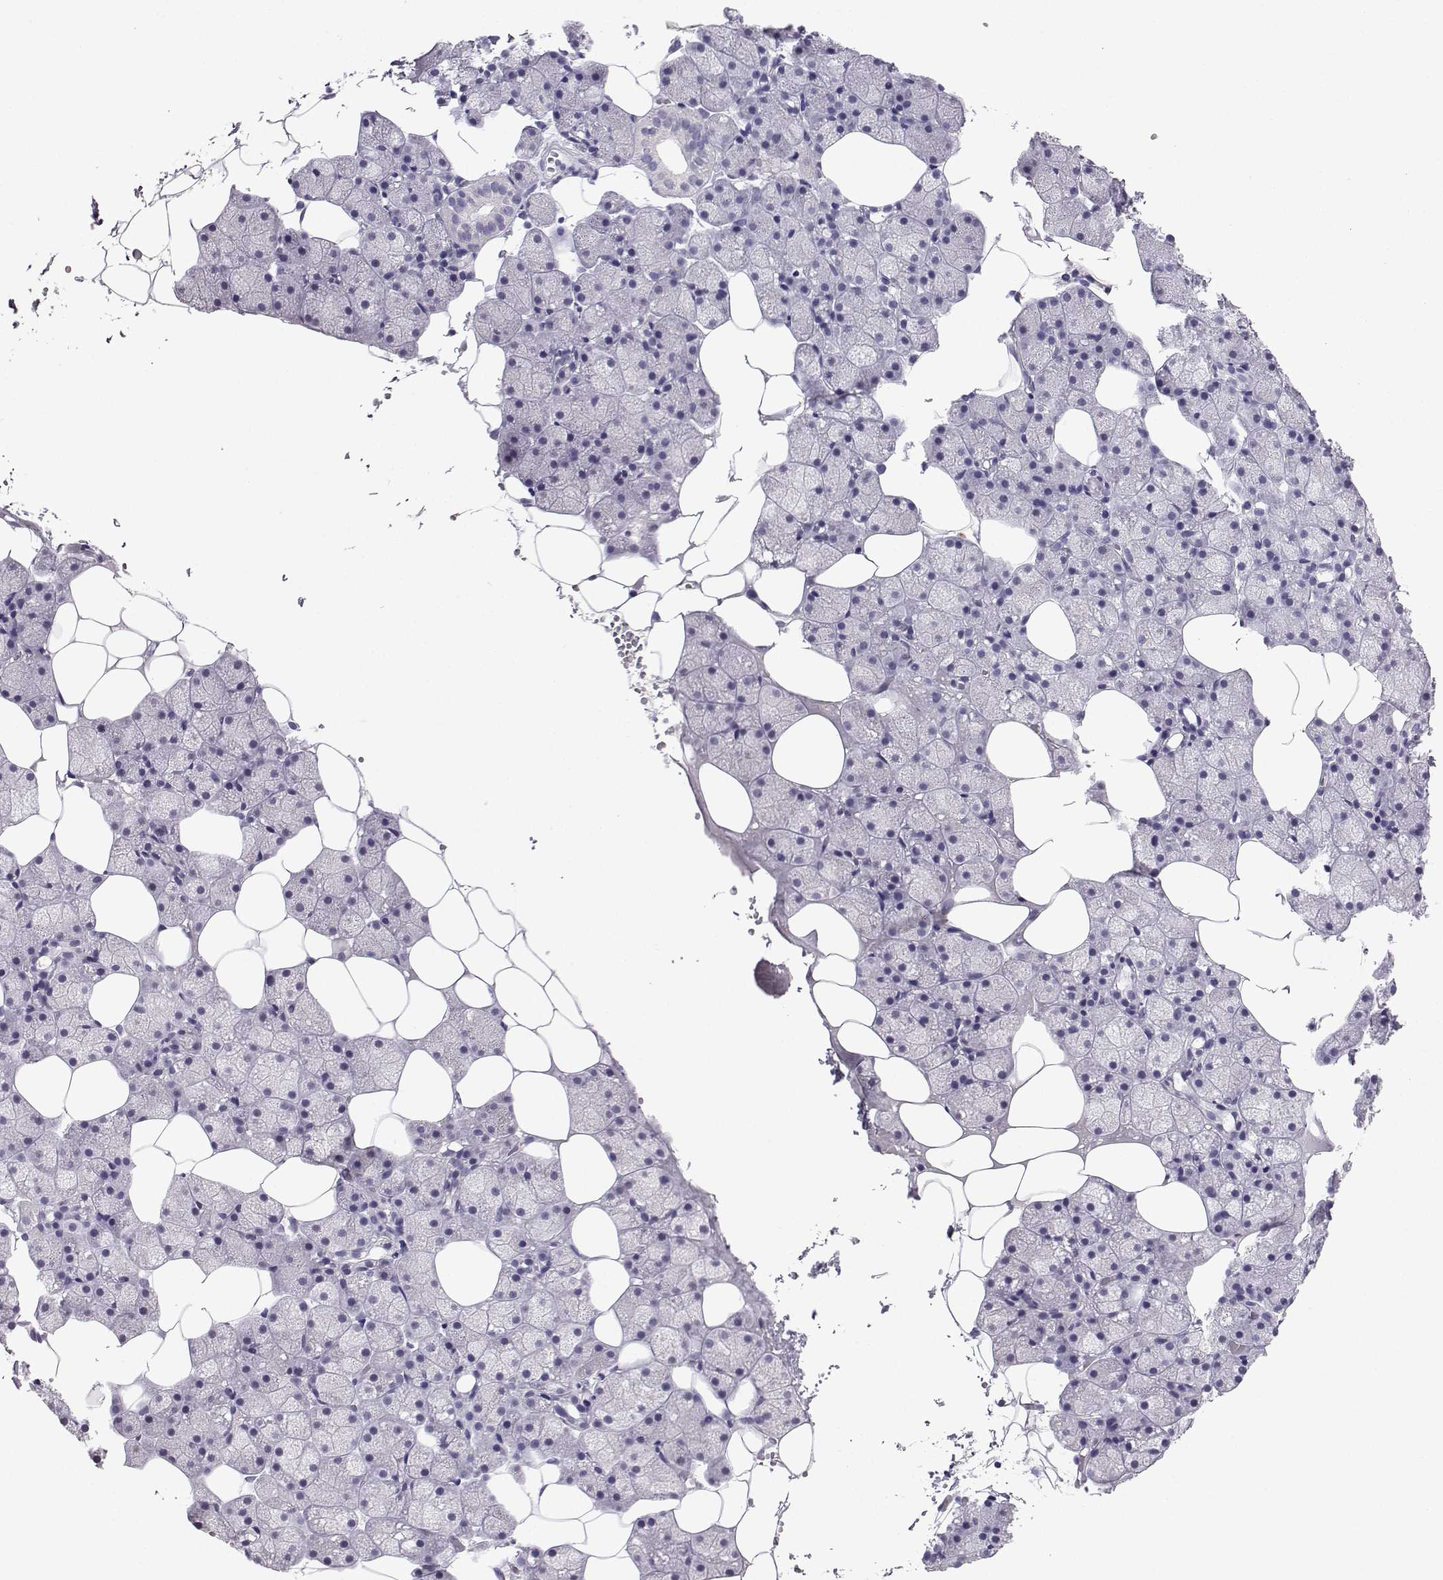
{"staining": {"intensity": "negative", "quantity": "none", "location": "none"}, "tissue": "salivary gland", "cell_type": "Glandular cells", "image_type": "normal", "snomed": [{"axis": "morphology", "description": "Normal tissue, NOS"}, {"axis": "topography", "description": "Salivary gland"}], "caption": "A histopathology image of salivary gland stained for a protein displays no brown staining in glandular cells. (DAB IHC visualized using brightfield microscopy, high magnification).", "gene": "TBR1", "patient": {"sex": "male", "age": 38}}